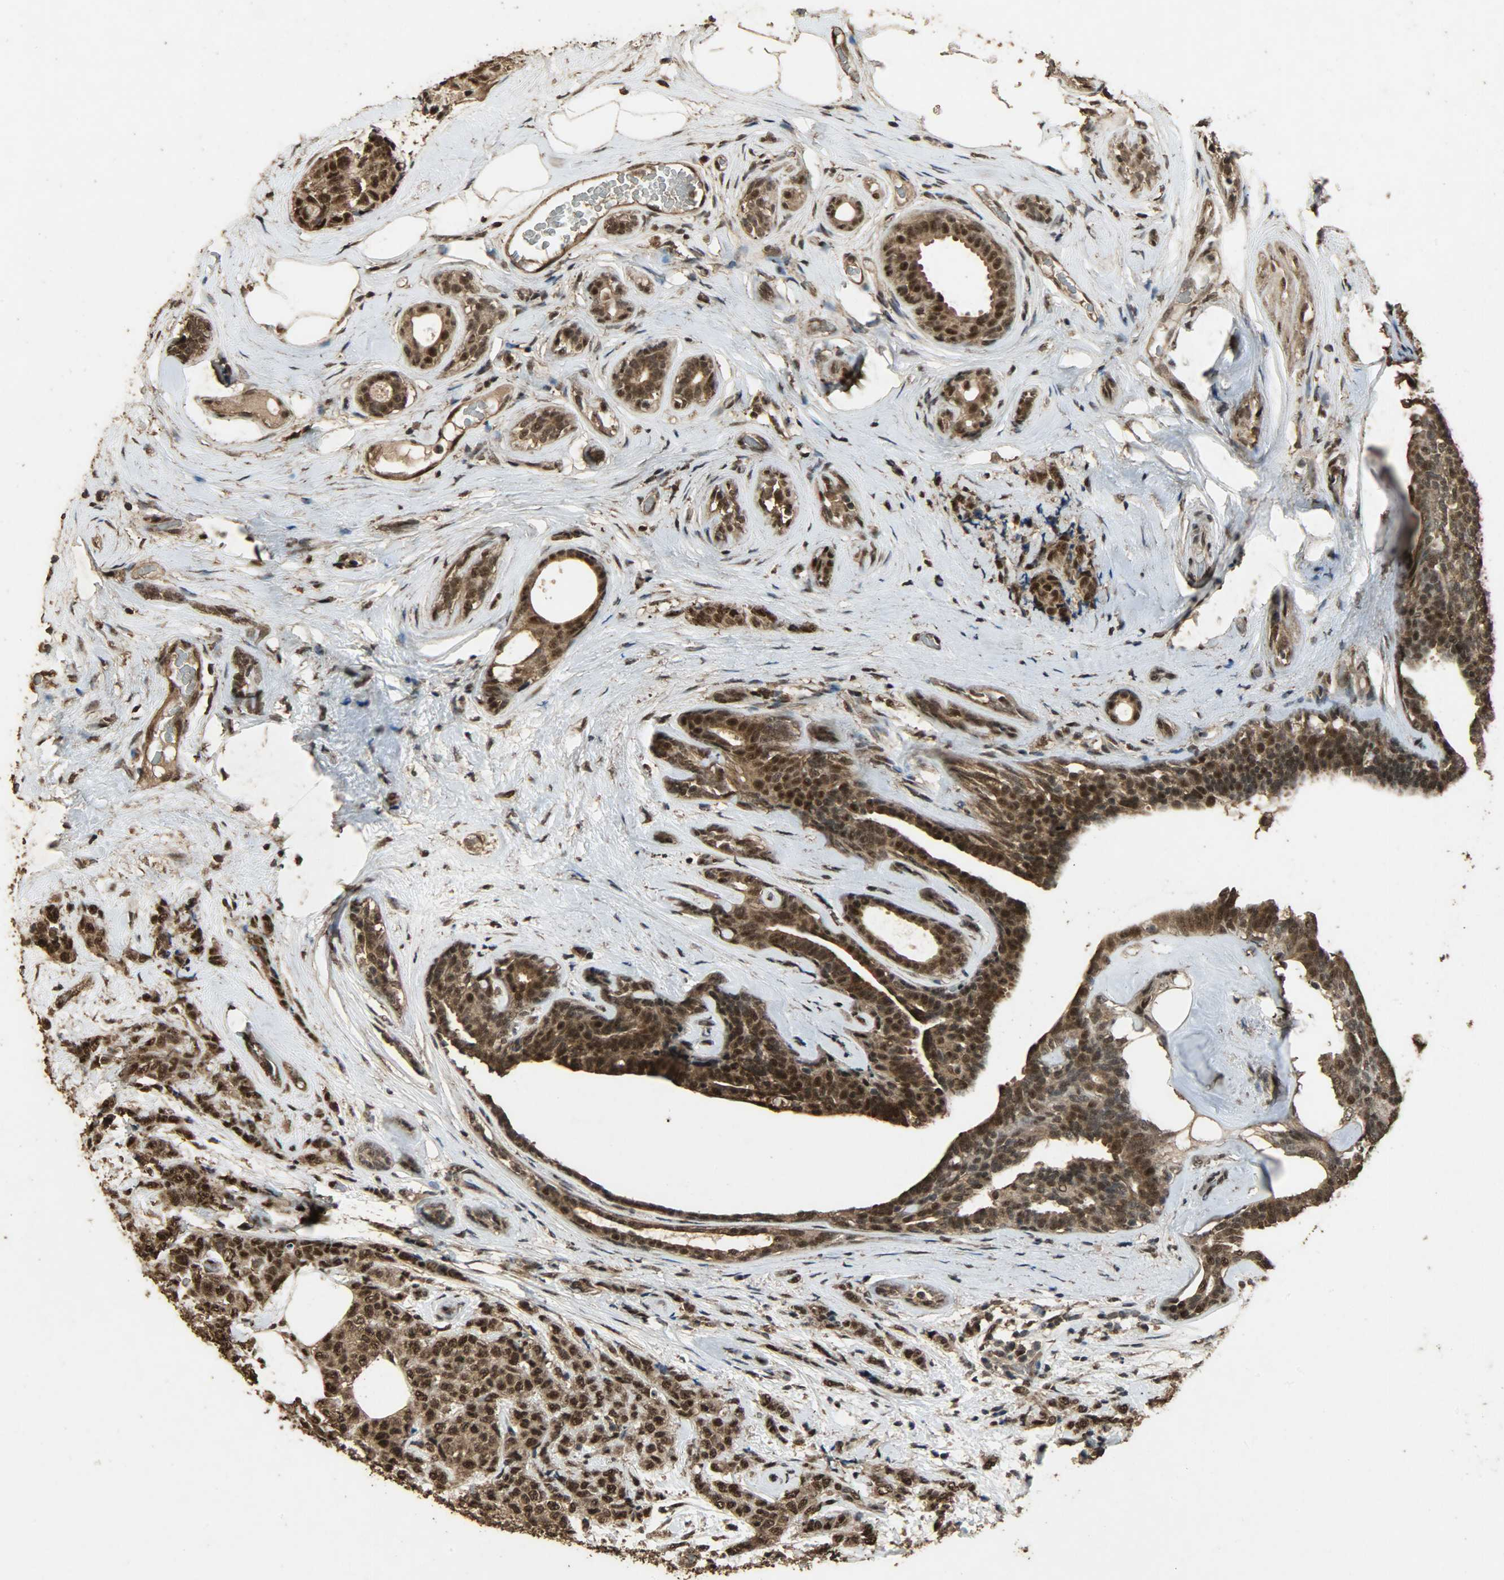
{"staining": {"intensity": "strong", "quantity": ">75%", "location": "cytoplasmic/membranous,nuclear"}, "tissue": "breast cancer", "cell_type": "Tumor cells", "image_type": "cancer", "snomed": [{"axis": "morphology", "description": "Lobular carcinoma"}, {"axis": "topography", "description": "Breast"}], "caption": "IHC micrograph of human breast cancer stained for a protein (brown), which demonstrates high levels of strong cytoplasmic/membranous and nuclear expression in approximately >75% of tumor cells.", "gene": "CCNT2", "patient": {"sex": "female", "age": 60}}